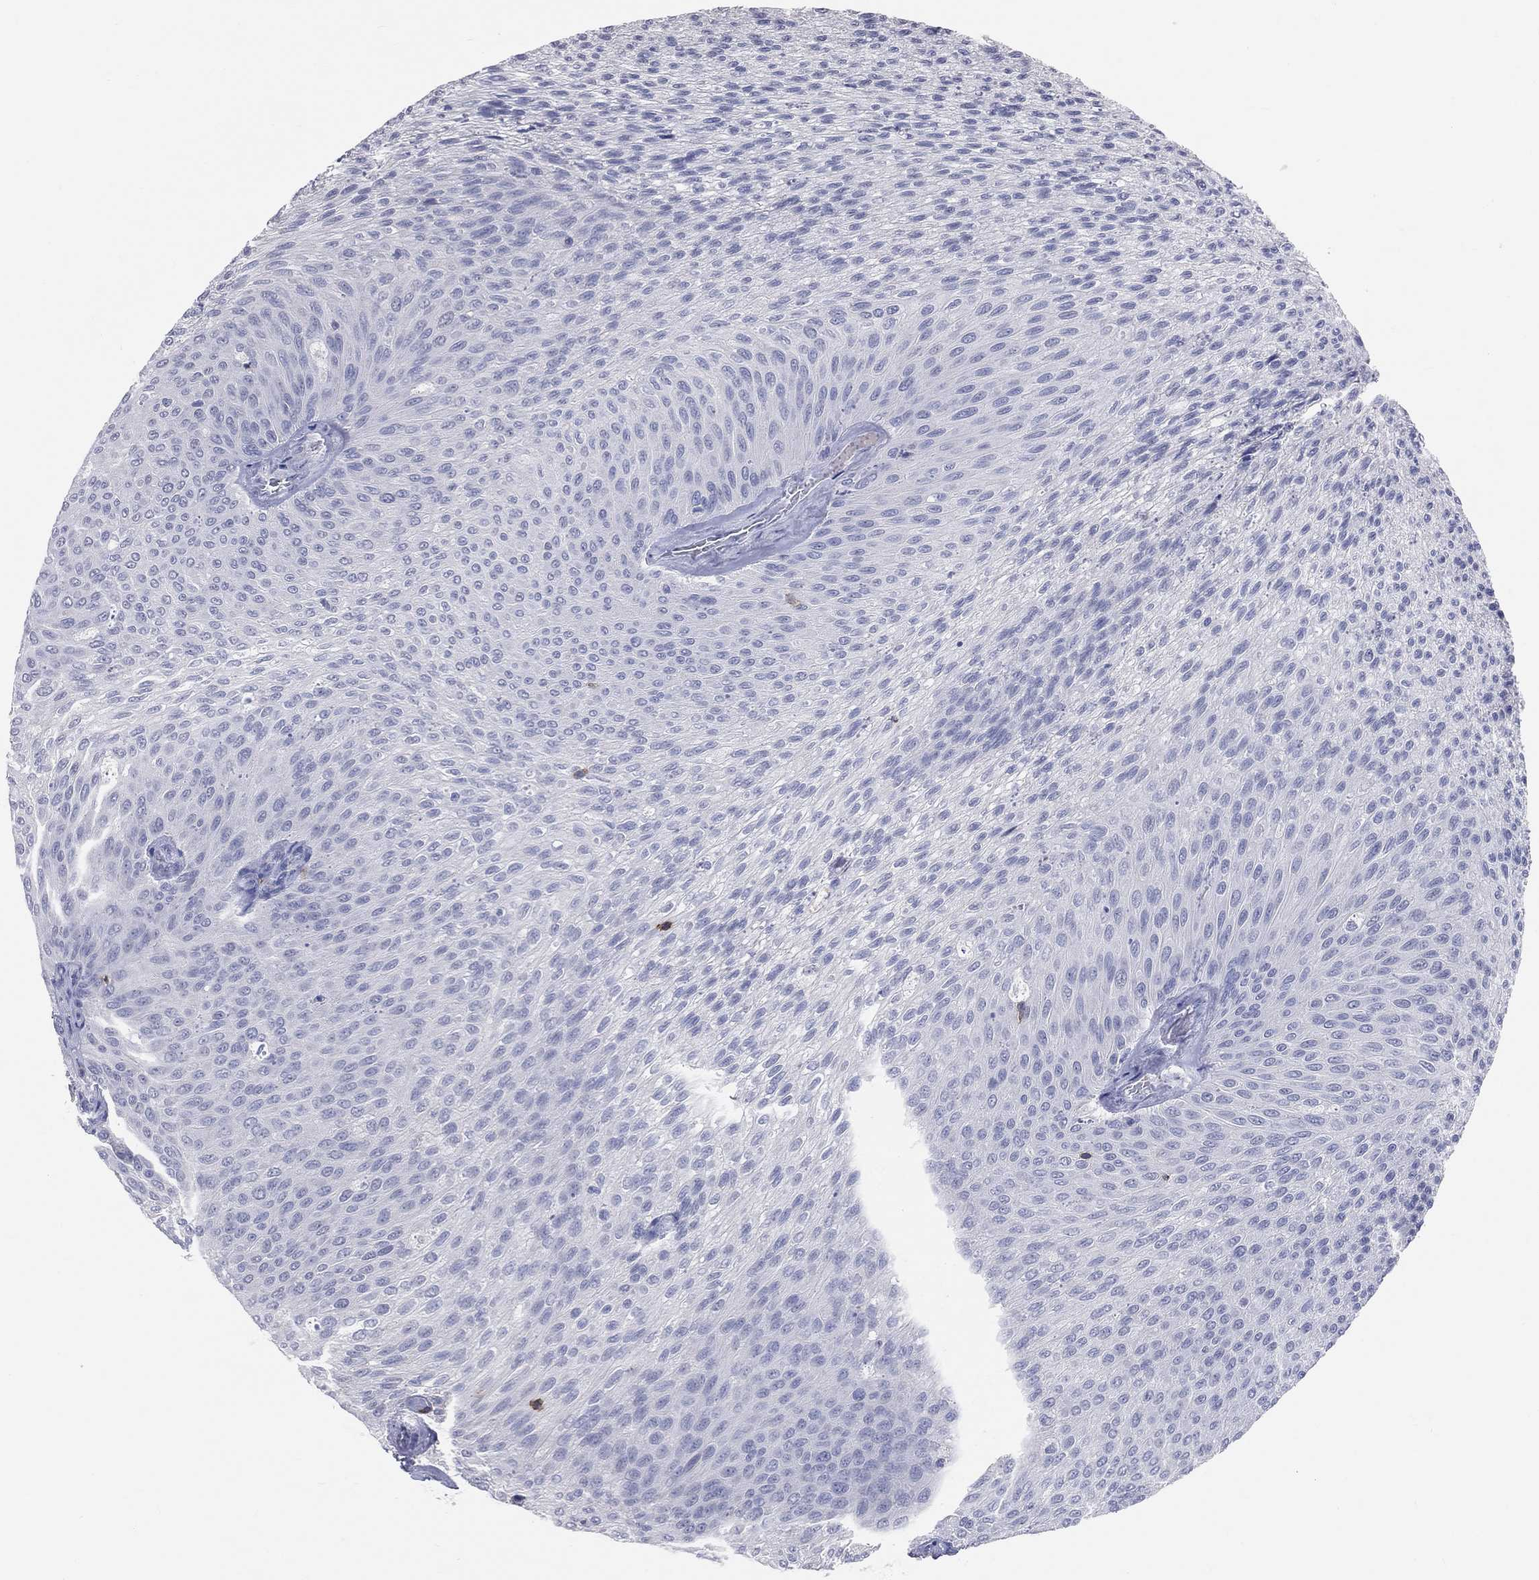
{"staining": {"intensity": "negative", "quantity": "none", "location": "none"}, "tissue": "urothelial cancer", "cell_type": "Tumor cells", "image_type": "cancer", "snomed": [{"axis": "morphology", "description": "Urothelial carcinoma, Low grade"}, {"axis": "topography", "description": "Ureter, NOS"}, {"axis": "topography", "description": "Urinary bladder"}], "caption": "Histopathology image shows no protein positivity in tumor cells of low-grade urothelial carcinoma tissue.", "gene": "LAT", "patient": {"sex": "male", "age": 78}}